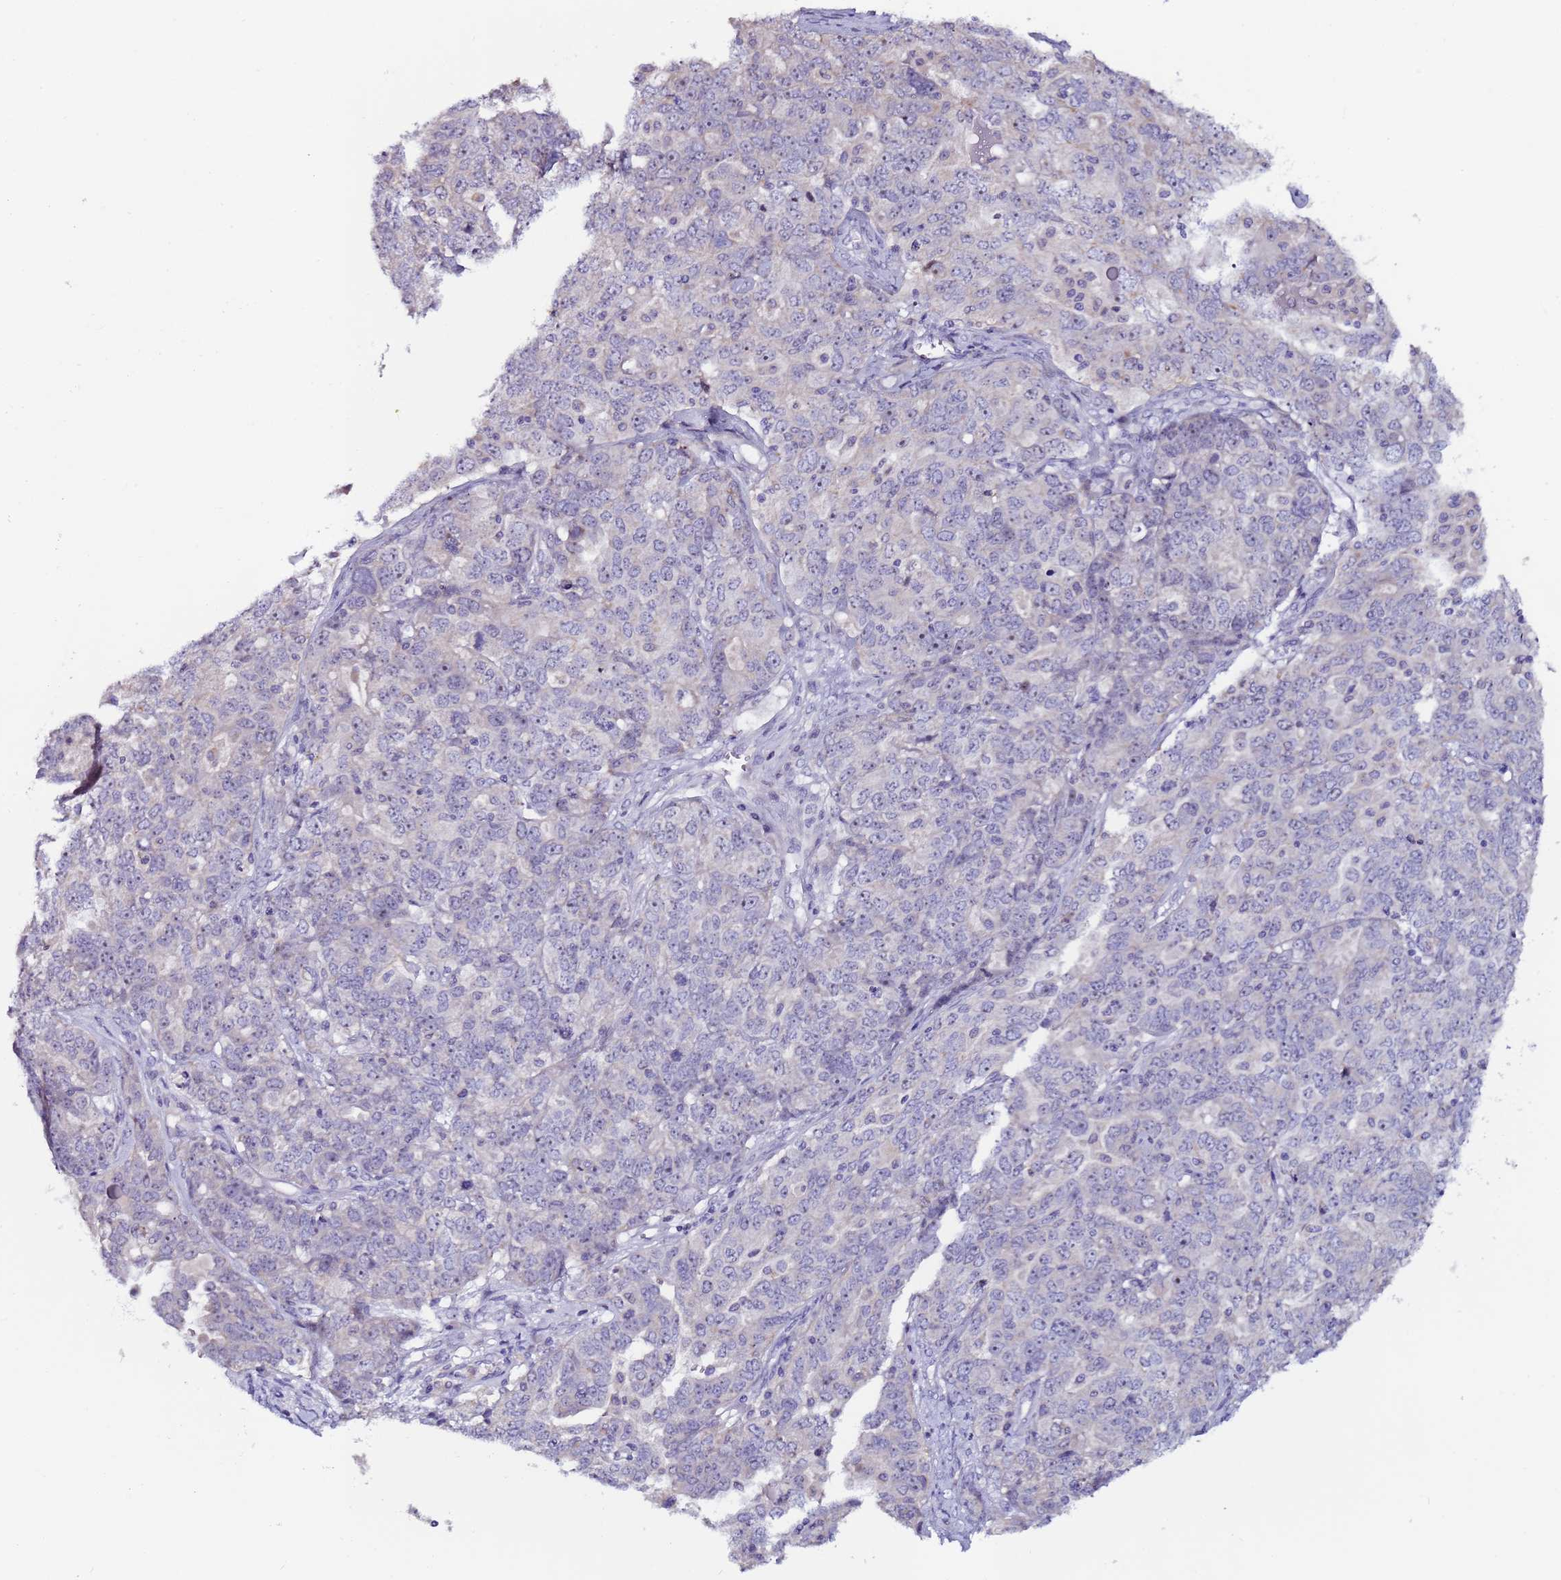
{"staining": {"intensity": "negative", "quantity": "none", "location": "none"}, "tissue": "ovarian cancer", "cell_type": "Tumor cells", "image_type": "cancer", "snomed": [{"axis": "morphology", "description": "Carcinoma, endometroid"}, {"axis": "topography", "description": "Ovary"}], "caption": "High magnification brightfield microscopy of ovarian cancer (endometroid carcinoma) stained with DAB (3,3'-diaminobenzidine) (brown) and counterstained with hematoxylin (blue): tumor cells show no significant positivity. The staining is performed using DAB brown chromogen with nuclei counter-stained in using hematoxylin.", "gene": "KRI1", "patient": {"sex": "female", "age": 62}}